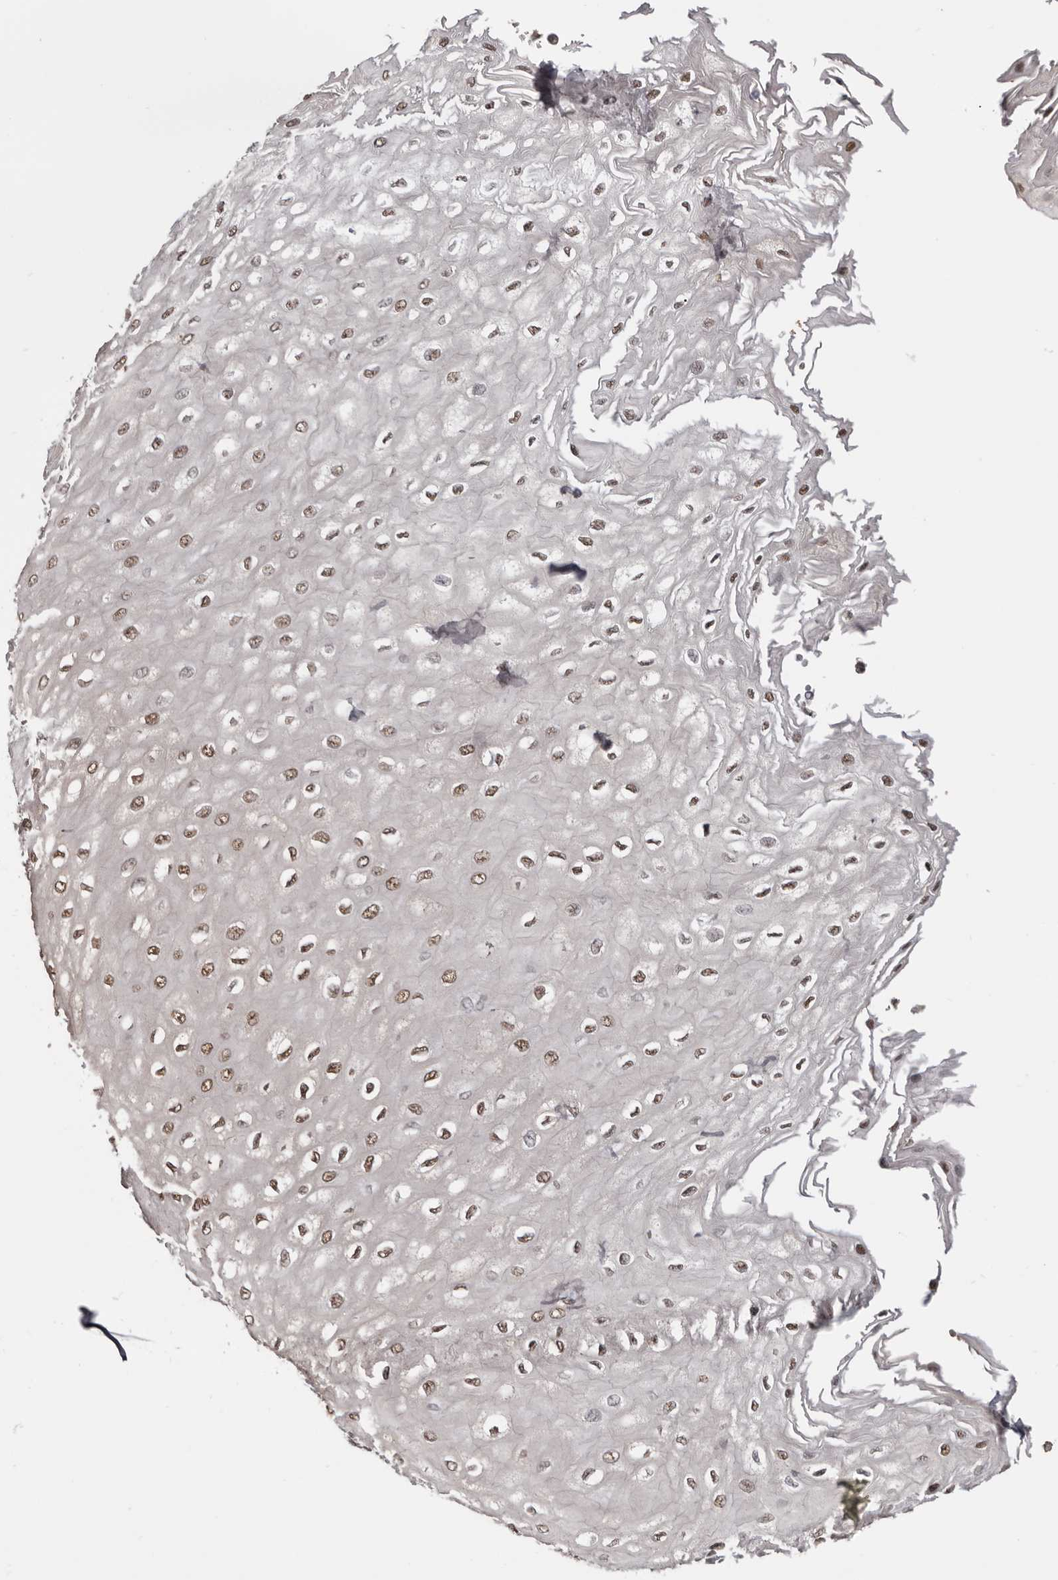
{"staining": {"intensity": "moderate", "quantity": ">75%", "location": "nuclear"}, "tissue": "esophagus", "cell_type": "Squamous epithelial cells", "image_type": "normal", "snomed": [{"axis": "morphology", "description": "Normal tissue, NOS"}, {"axis": "topography", "description": "Esophagus"}], "caption": "The histopathology image exhibits staining of benign esophagus, revealing moderate nuclear protein staining (brown color) within squamous epithelial cells.", "gene": "SCAF4", "patient": {"sex": "male", "age": 60}}